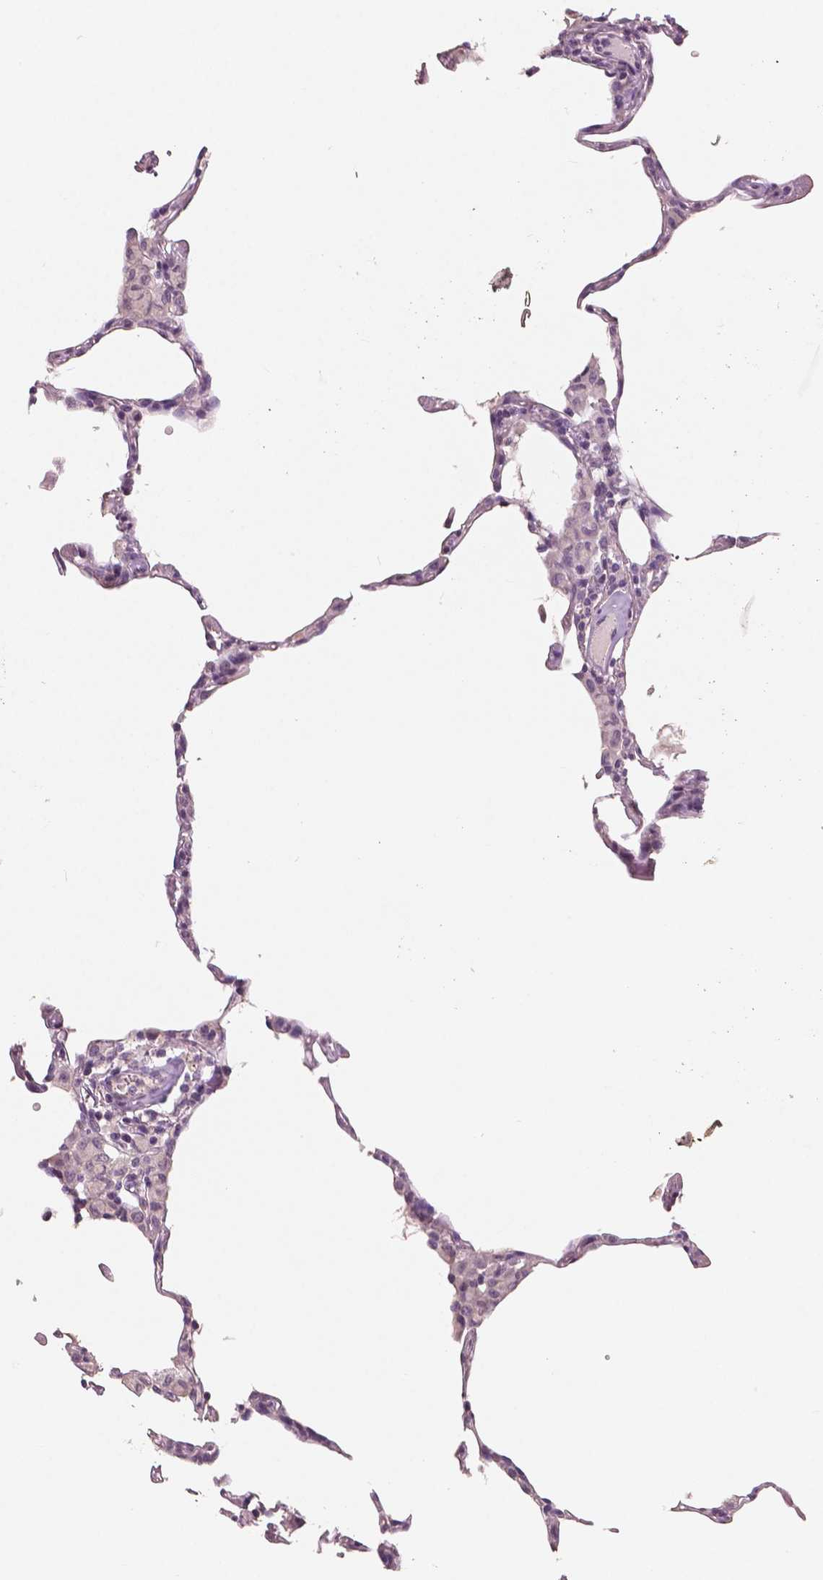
{"staining": {"intensity": "negative", "quantity": "none", "location": "none"}, "tissue": "lung", "cell_type": "Alveolar cells", "image_type": "normal", "snomed": [{"axis": "morphology", "description": "Normal tissue, NOS"}, {"axis": "topography", "description": "Lung"}], "caption": "Lung was stained to show a protein in brown. There is no significant staining in alveolar cells. (DAB immunohistochemistry (IHC), high magnification).", "gene": "RNASE7", "patient": {"sex": "female", "age": 57}}